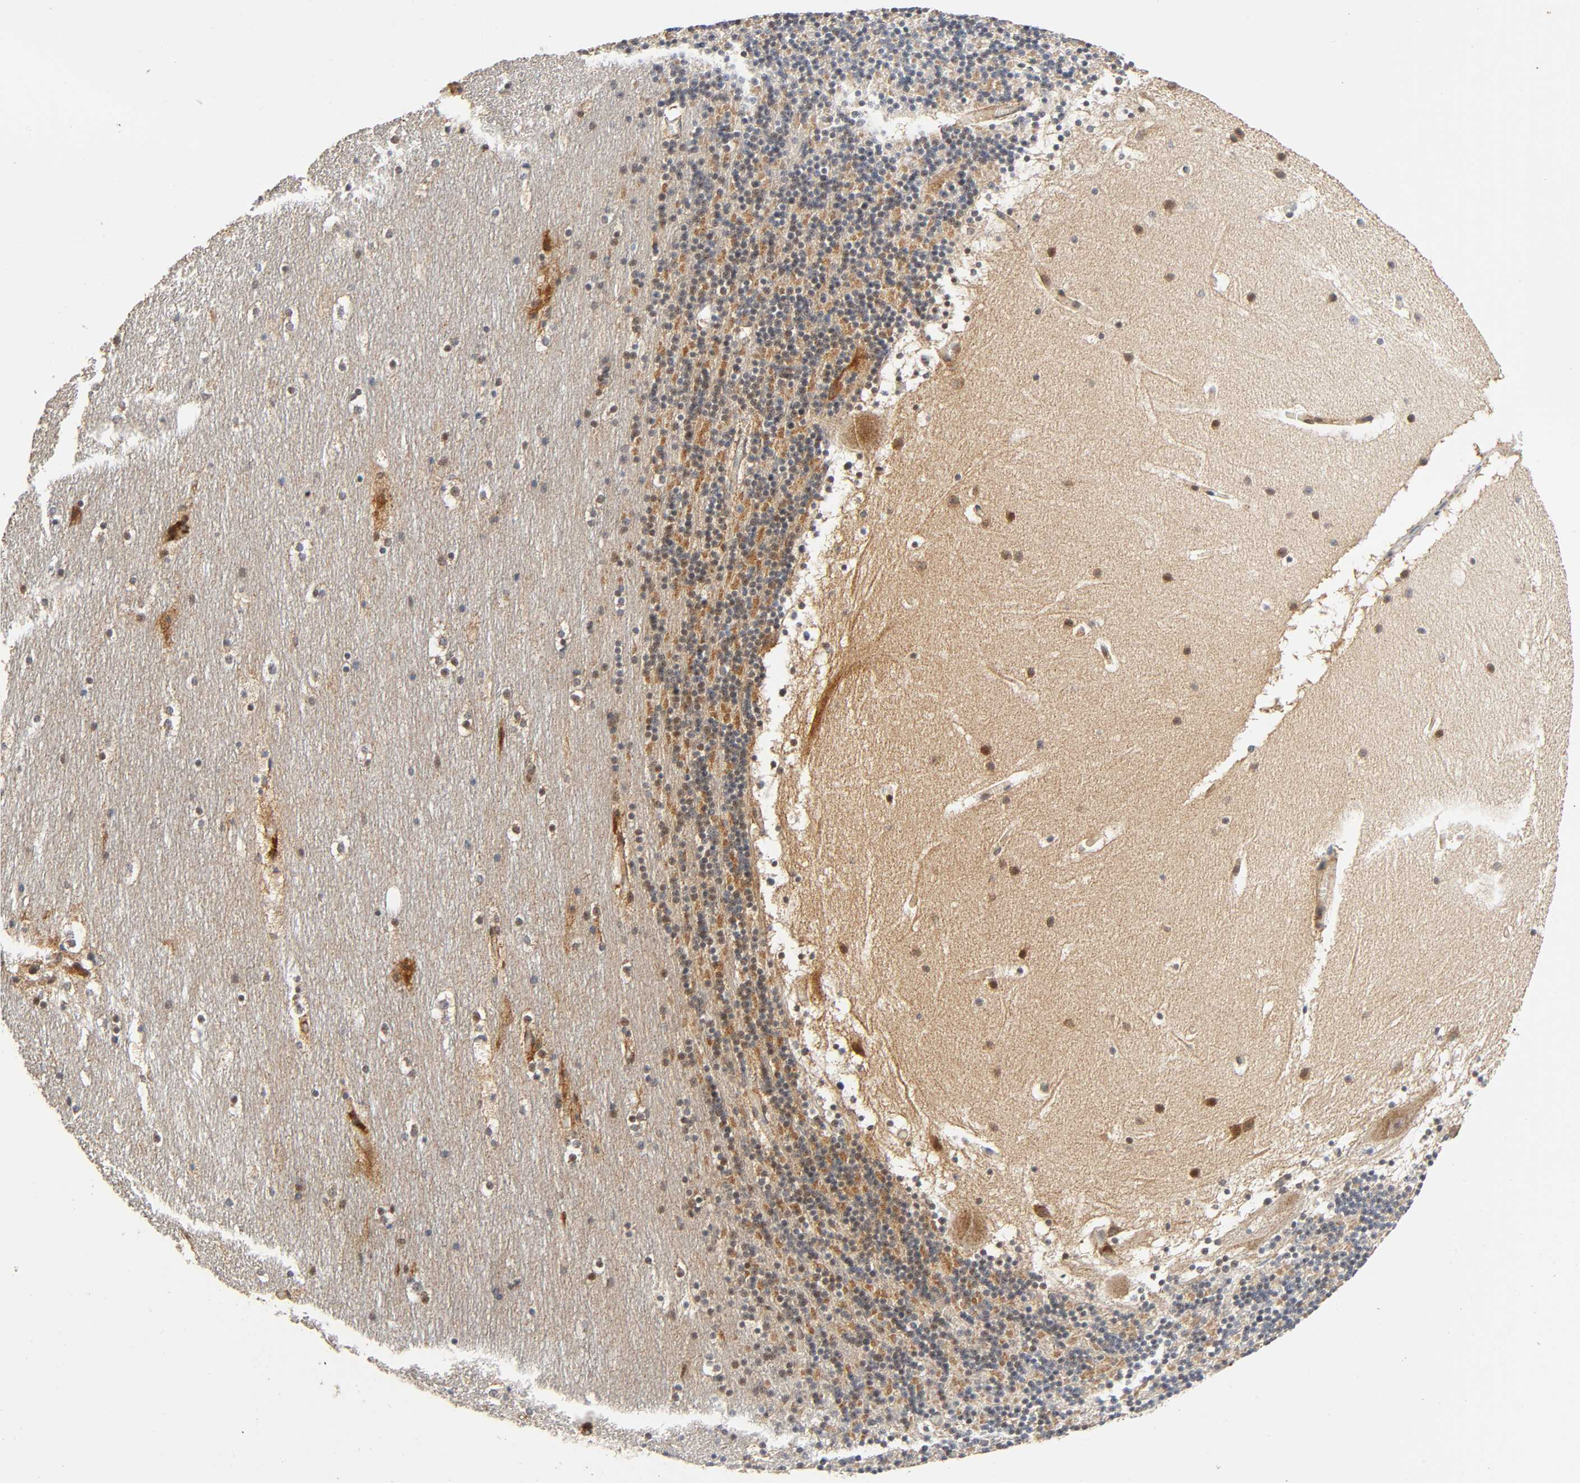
{"staining": {"intensity": "moderate", "quantity": "25%-75%", "location": "cytoplasmic/membranous"}, "tissue": "cerebellum", "cell_type": "Cells in granular layer", "image_type": "normal", "snomed": [{"axis": "morphology", "description": "Normal tissue, NOS"}, {"axis": "topography", "description": "Cerebellum"}], "caption": "Protein staining exhibits moderate cytoplasmic/membranous expression in approximately 25%-75% of cells in granular layer in normal cerebellum.", "gene": "CASP9", "patient": {"sex": "male", "age": 45}}